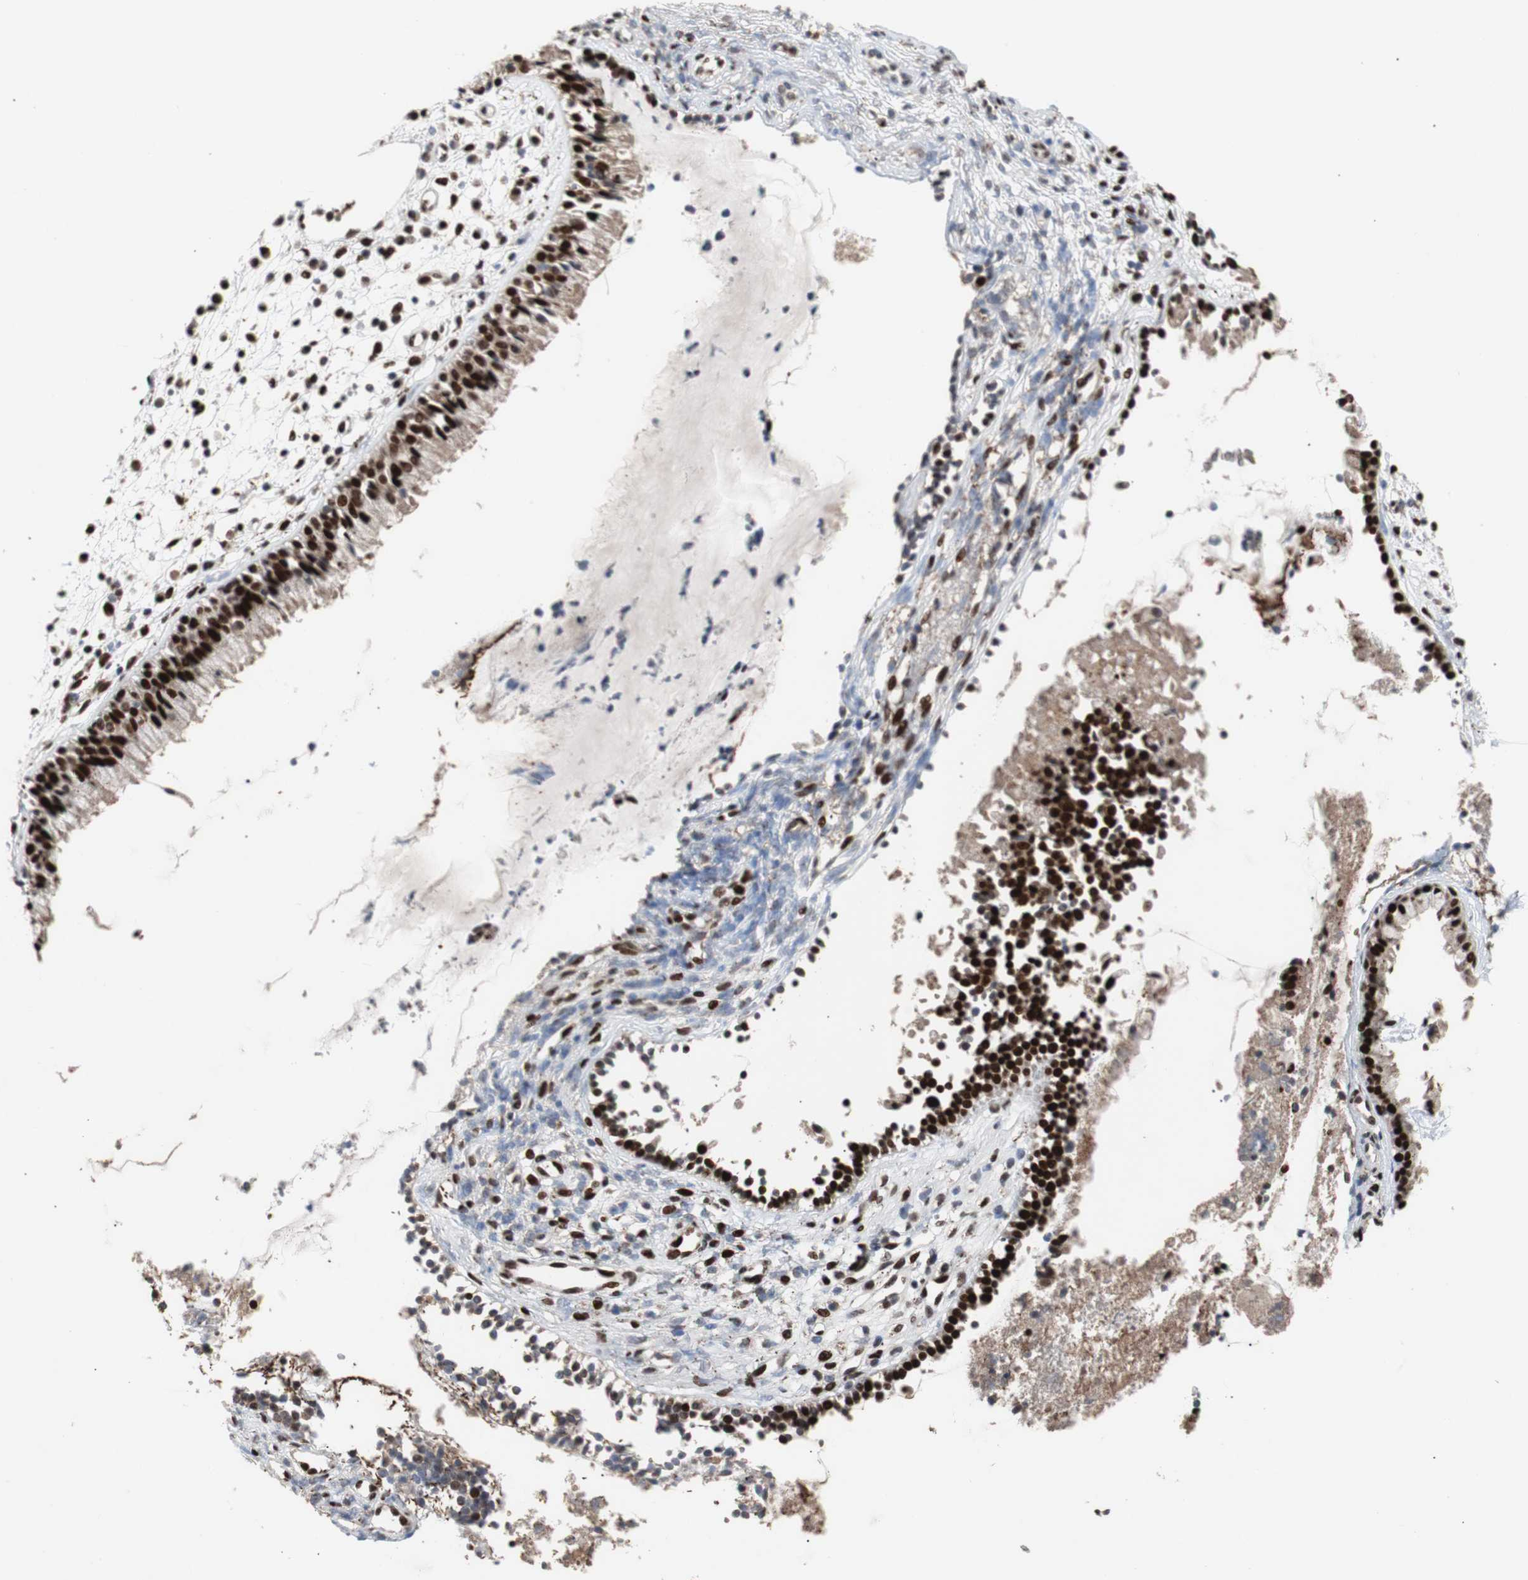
{"staining": {"intensity": "strong", "quantity": ">75%", "location": "nuclear"}, "tissue": "nasopharynx", "cell_type": "Respiratory epithelial cells", "image_type": "normal", "snomed": [{"axis": "morphology", "description": "Normal tissue, NOS"}, {"axis": "topography", "description": "Nasopharynx"}], "caption": "Immunohistochemistry (DAB (3,3'-diaminobenzidine)) staining of unremarkable nasopharynx reveals strong nuclear protein staining in about >75% of respiratory epithelial cells. (DAB IHC, brown staining for protein, blue staining for nuclei).", "gene": "NBL1", "patient": {"sex": "male", "age": 21}}